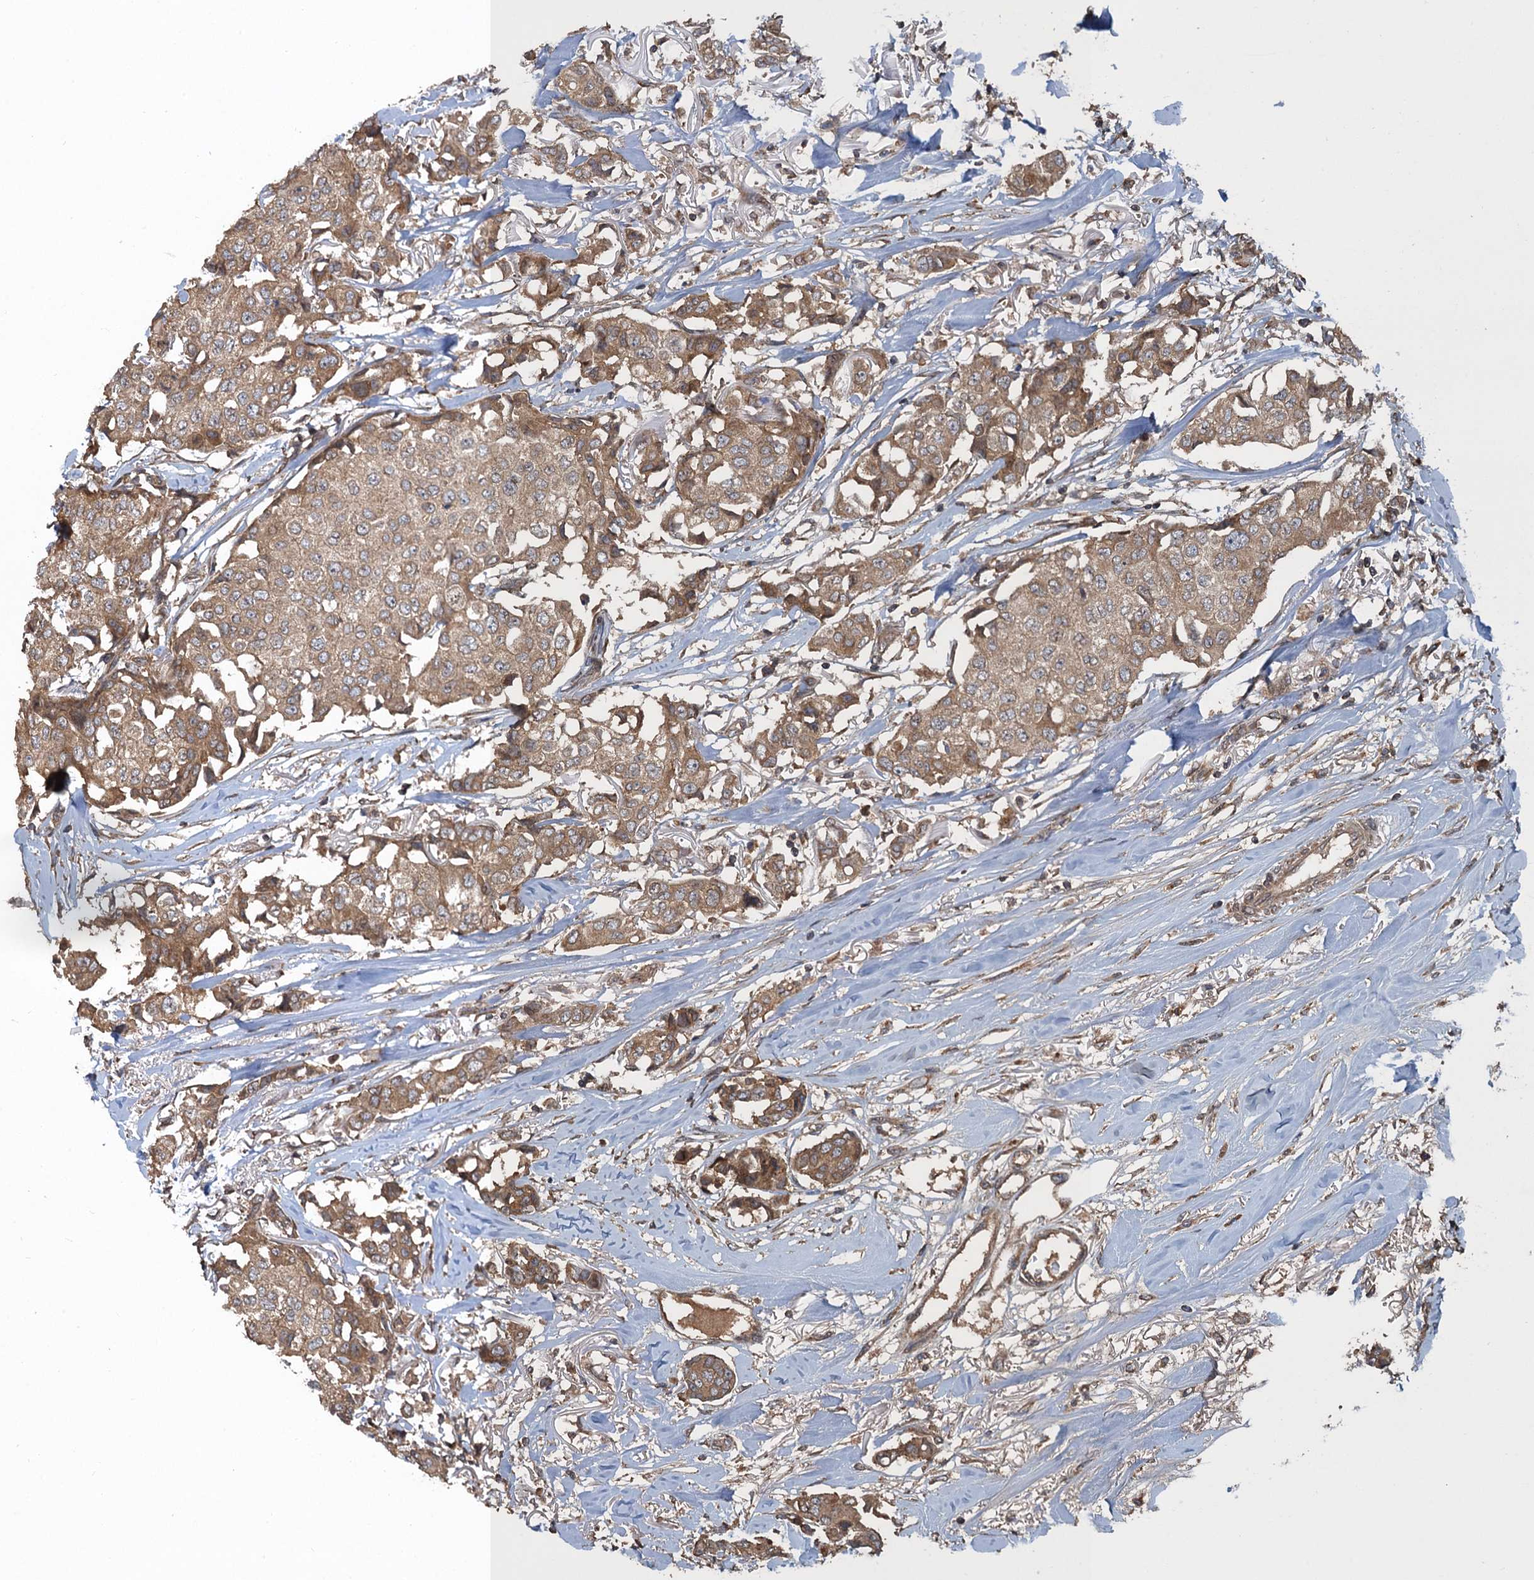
{"staining": {"intensity": "moderate", "quantity": ">75%", "location": "cytoplasmic/membranous"}, "tissue": "breast cancer", "cell_type": "Tumor cells", "image_type": "cancer", "snomed": [{"axis": "morphology", "description": "Duct carcinoma"}, {"axis": "topography", "description": "Breast"}], "caption": "Tumor cells display moderate cytoplasmic/membranous expression in approximately >75% of cells in breast infiltrating ductal carcinoma. (DAB IHC with brightfield microscopy, high magnification).", "gene": "GLE1", "patient": {"sex": "female", "age": 80}}